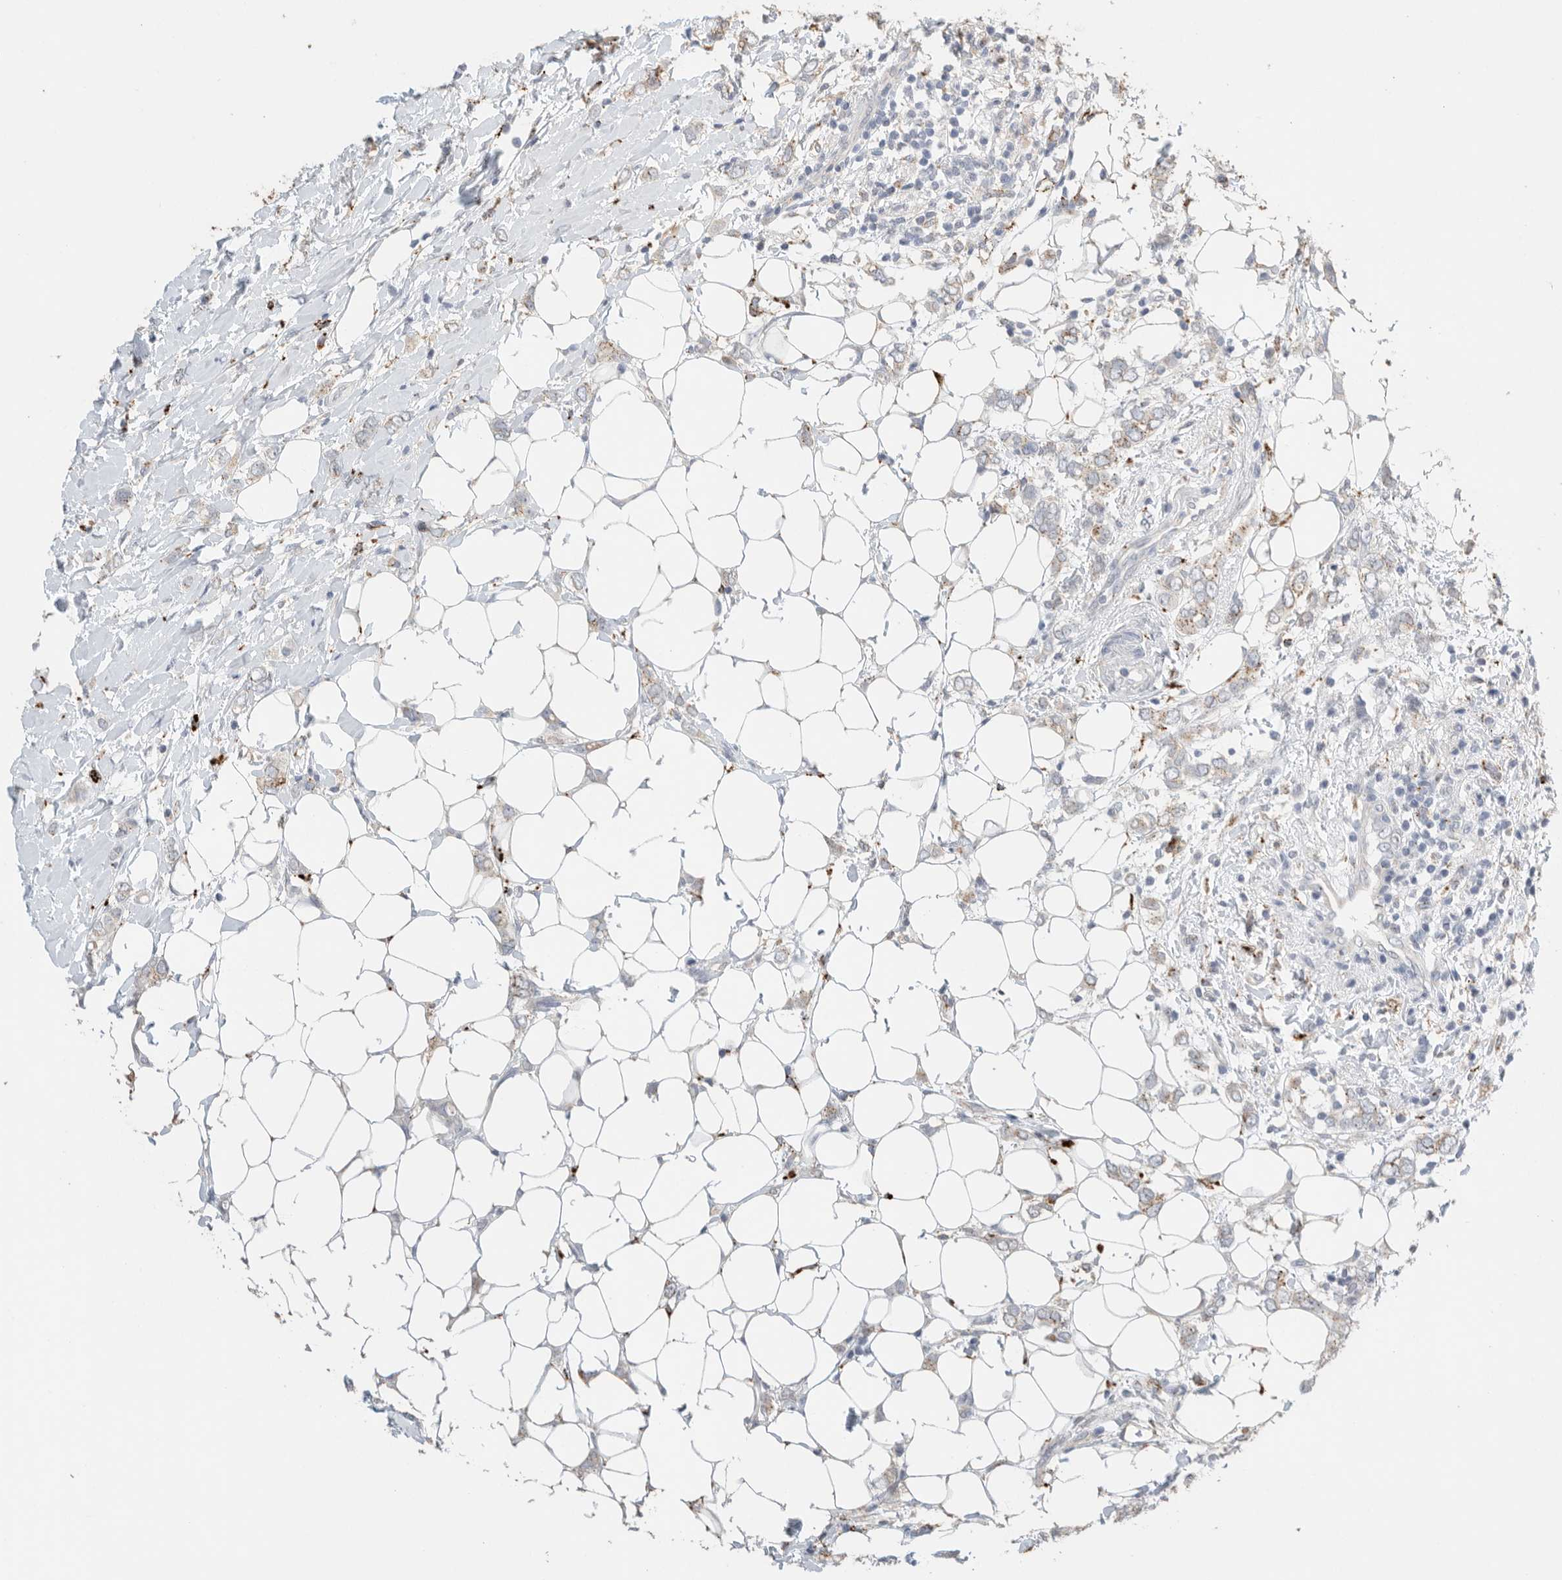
{"staining": {"intensity": "weak", "quantity": "25%-75%", "location": "cytoplasmic/membranous"}, "tissue": "breast cancer", "cell_type": "Tumor cells", "image_type": "cancer", "snomed": [{"axis": "morphology", "description": "Normal tissue, NOS"}, {"axis": "morphology", "description": "Lobular carcinoma"}, {"axis": "topography", "description": "Breast"}], "caption": "Tumor cells demonstrate low levels of weak cytoplasmic/membranous staining in approximately 25%-75% of cells in lobular carcinoma (breast).", "gene": "GGH", "patient": {"sex": "female", "age": 47}}